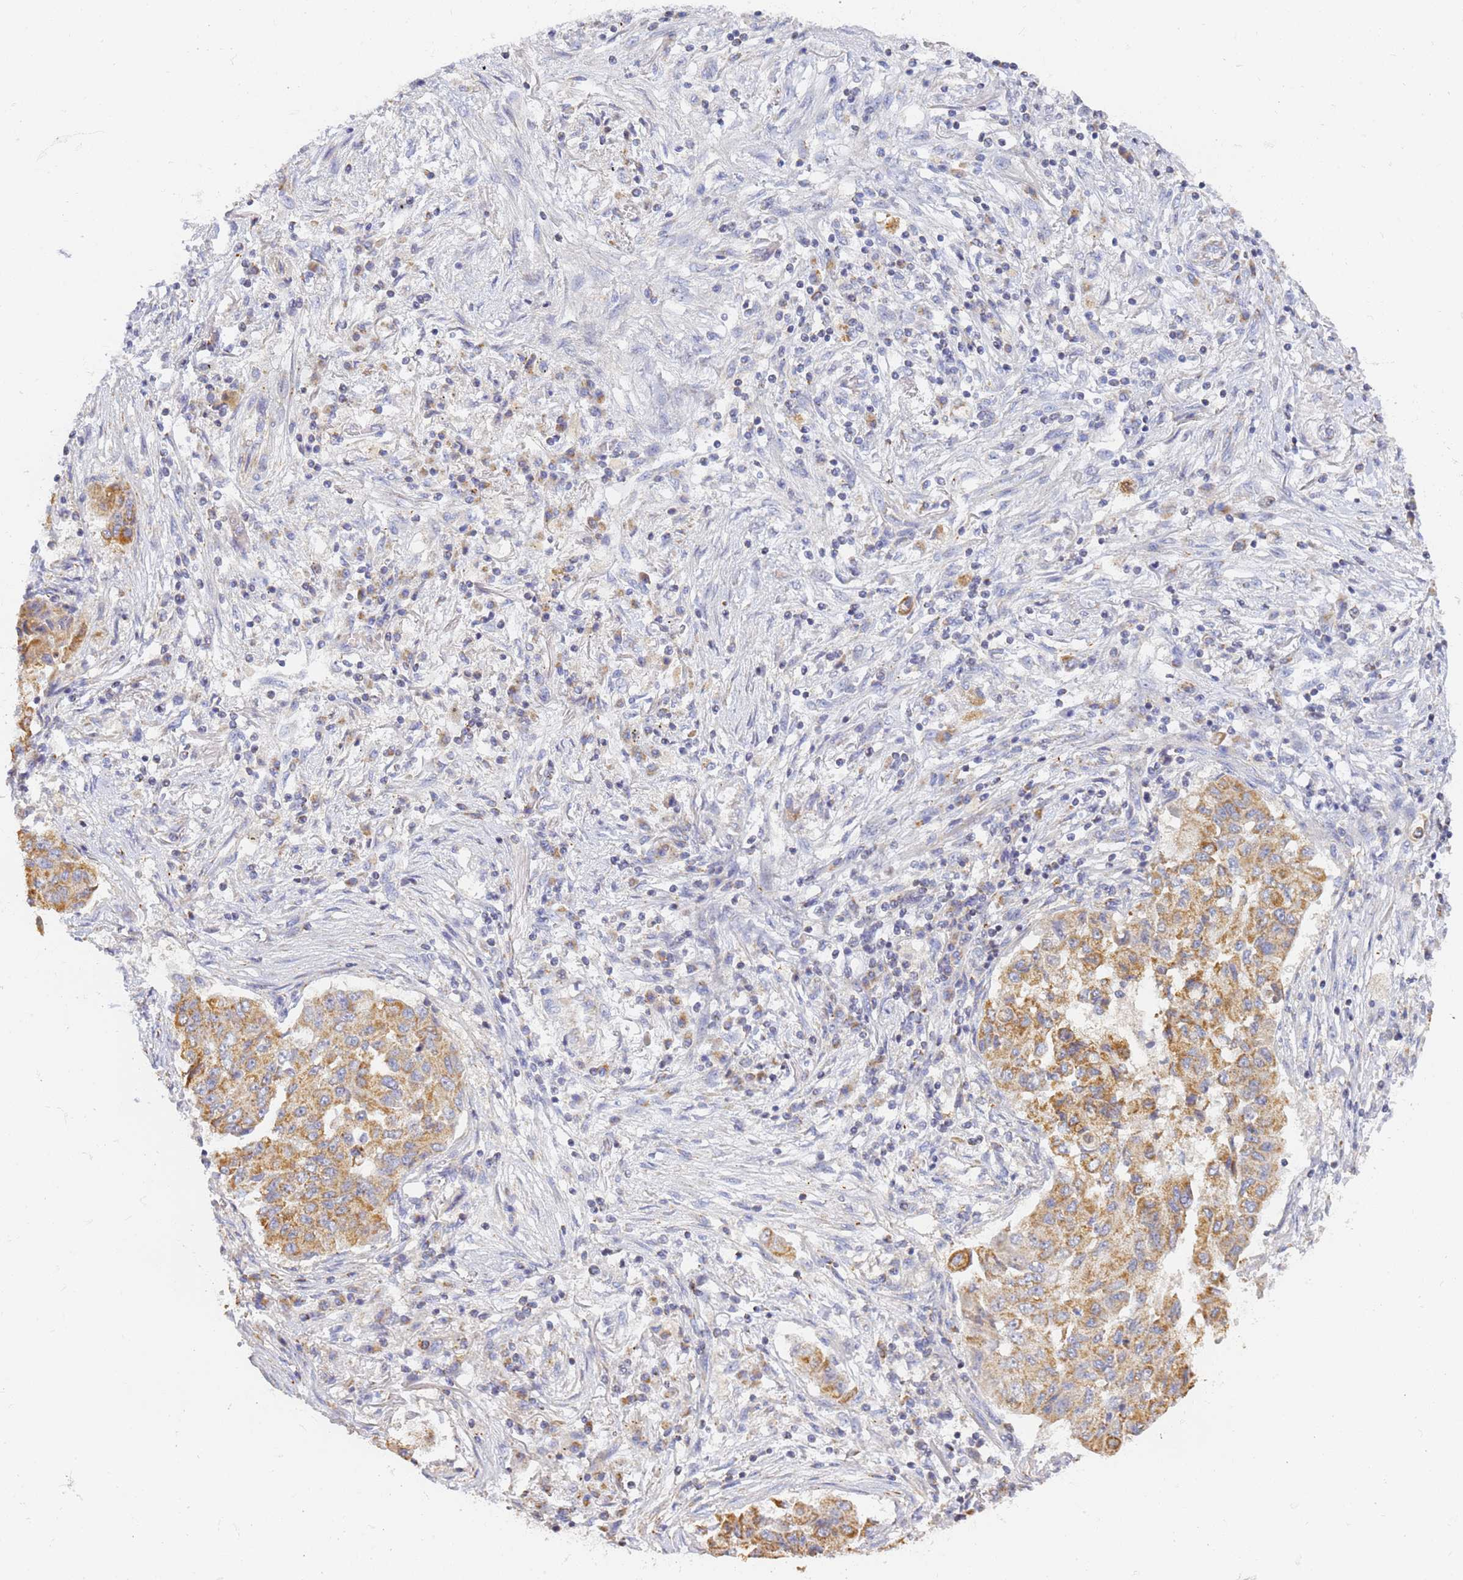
{"staining": {"intensity": "moderate", "quantity": ">75%", "location": "cytoplasmic/membranous"}, "tissue": "lung cancer", "cell_type": "Tumor cells", "image_type": "cancer", "snomed": [{"axis": "morphology", "description": "Squamous cell carcinoma, NOS"}, {"axis": "topography", "description": "Lung"}], "caption": "A medium amount of moderate cytoplasmic/membranous expression is seen in about >75% of tumor cells in lung squamous cell carcinoma tissue.", "gene": "UTP23", "patient": {"sex": "male", "age": 74}}